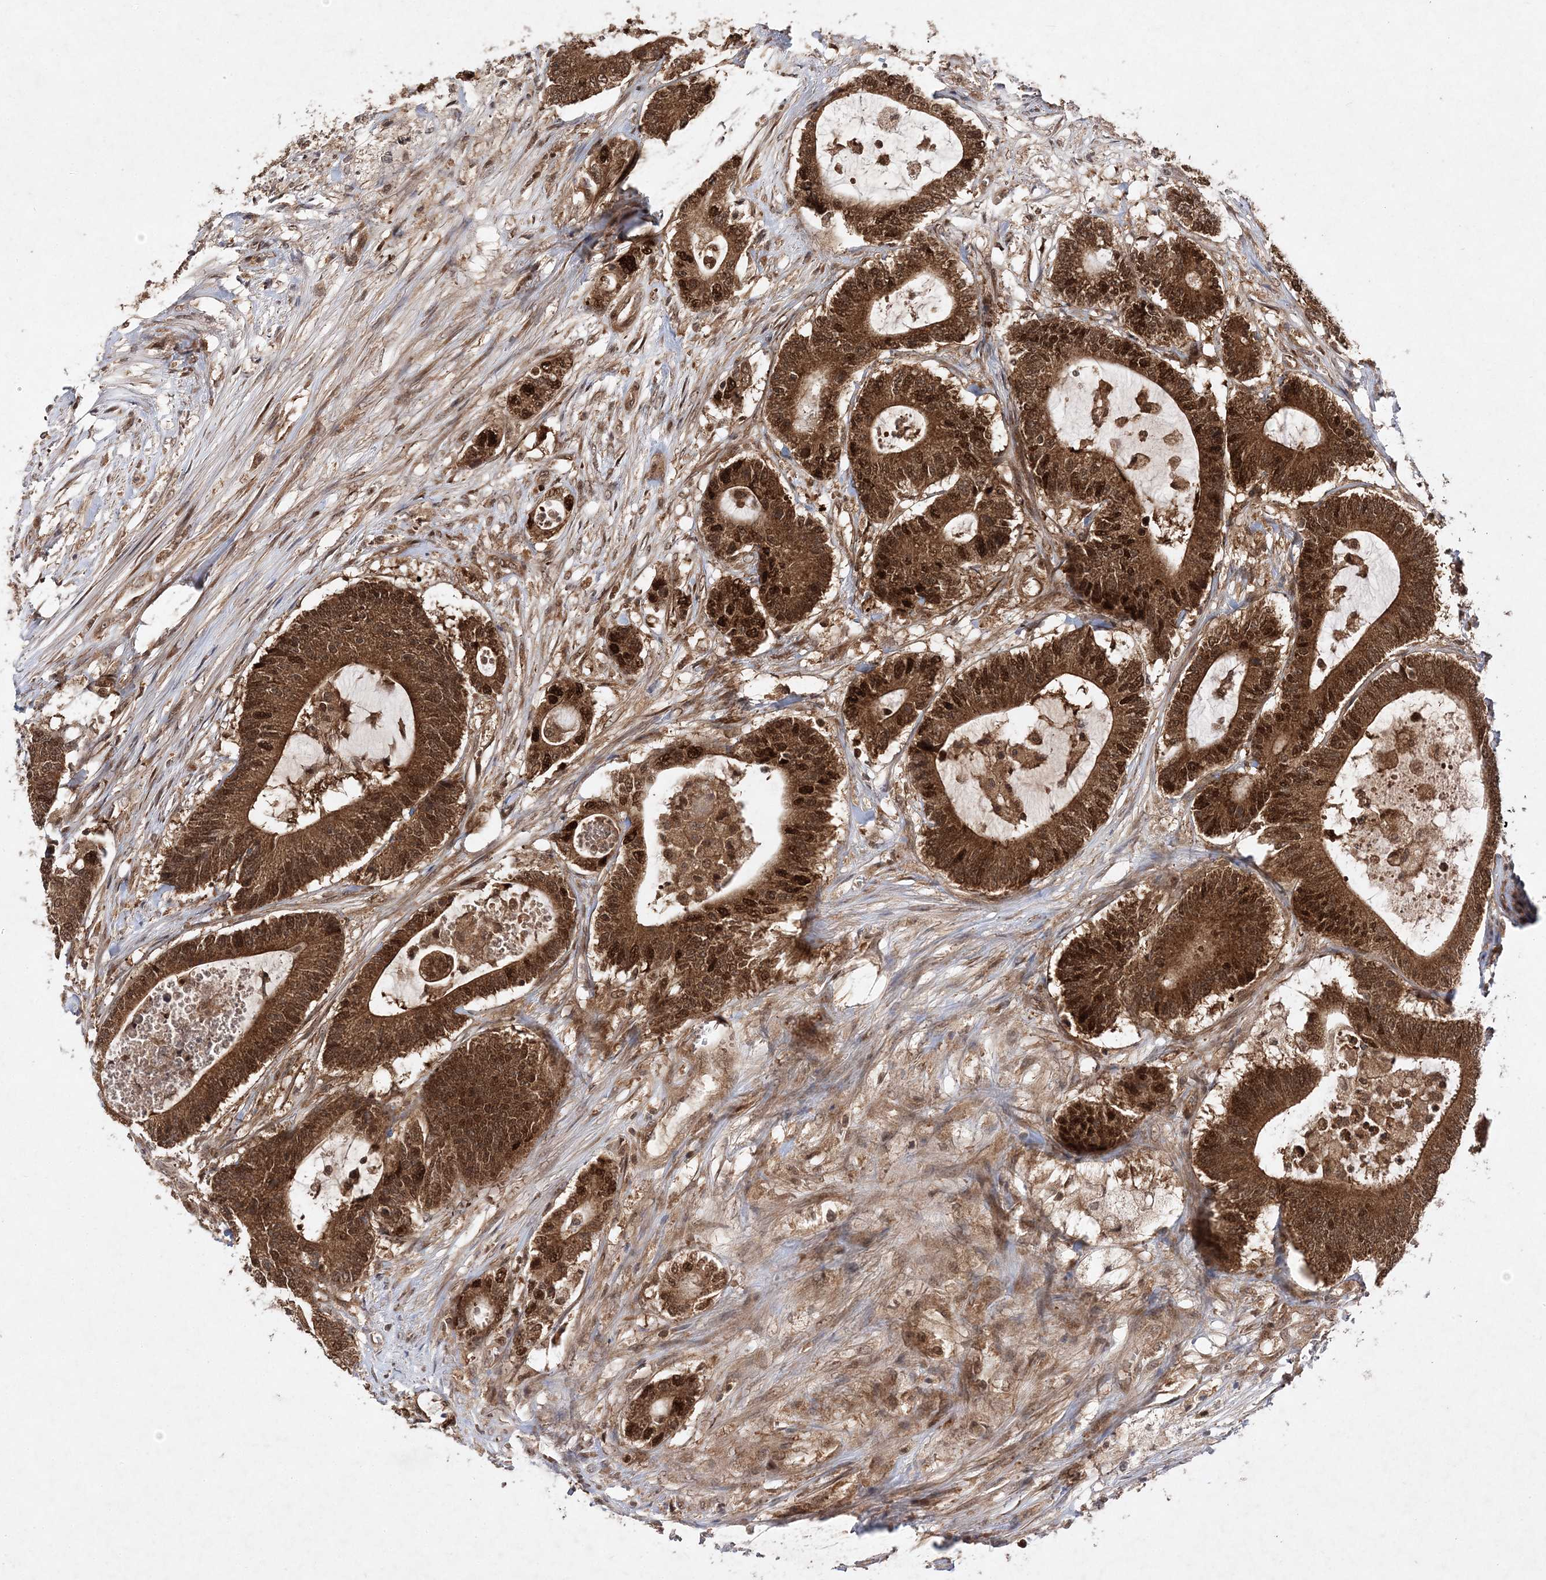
{"staining": {"intensity": "strong", "quantity": ">75%", "location": "cytoplasmic/membranous,nuclear"}, "tissue": "colorectal cancer", "cell_type": "Tumor cells", "image_type": "cancer", "snomed": [{"axis": "morphology", "description": "Adenocarcinoma, NOS"}, {"axis": "topography", "description": "Colon"}], "caption": "A brown stain shows strong cytoplasmic/membranous and nuclear staining of a protein in human colorectal cancer tumor cells. The protein is shown in brown color, while the nuclei are stained blue.", "gene": "NIF3L1", "patient": {"sex": "female", "age": 84}}